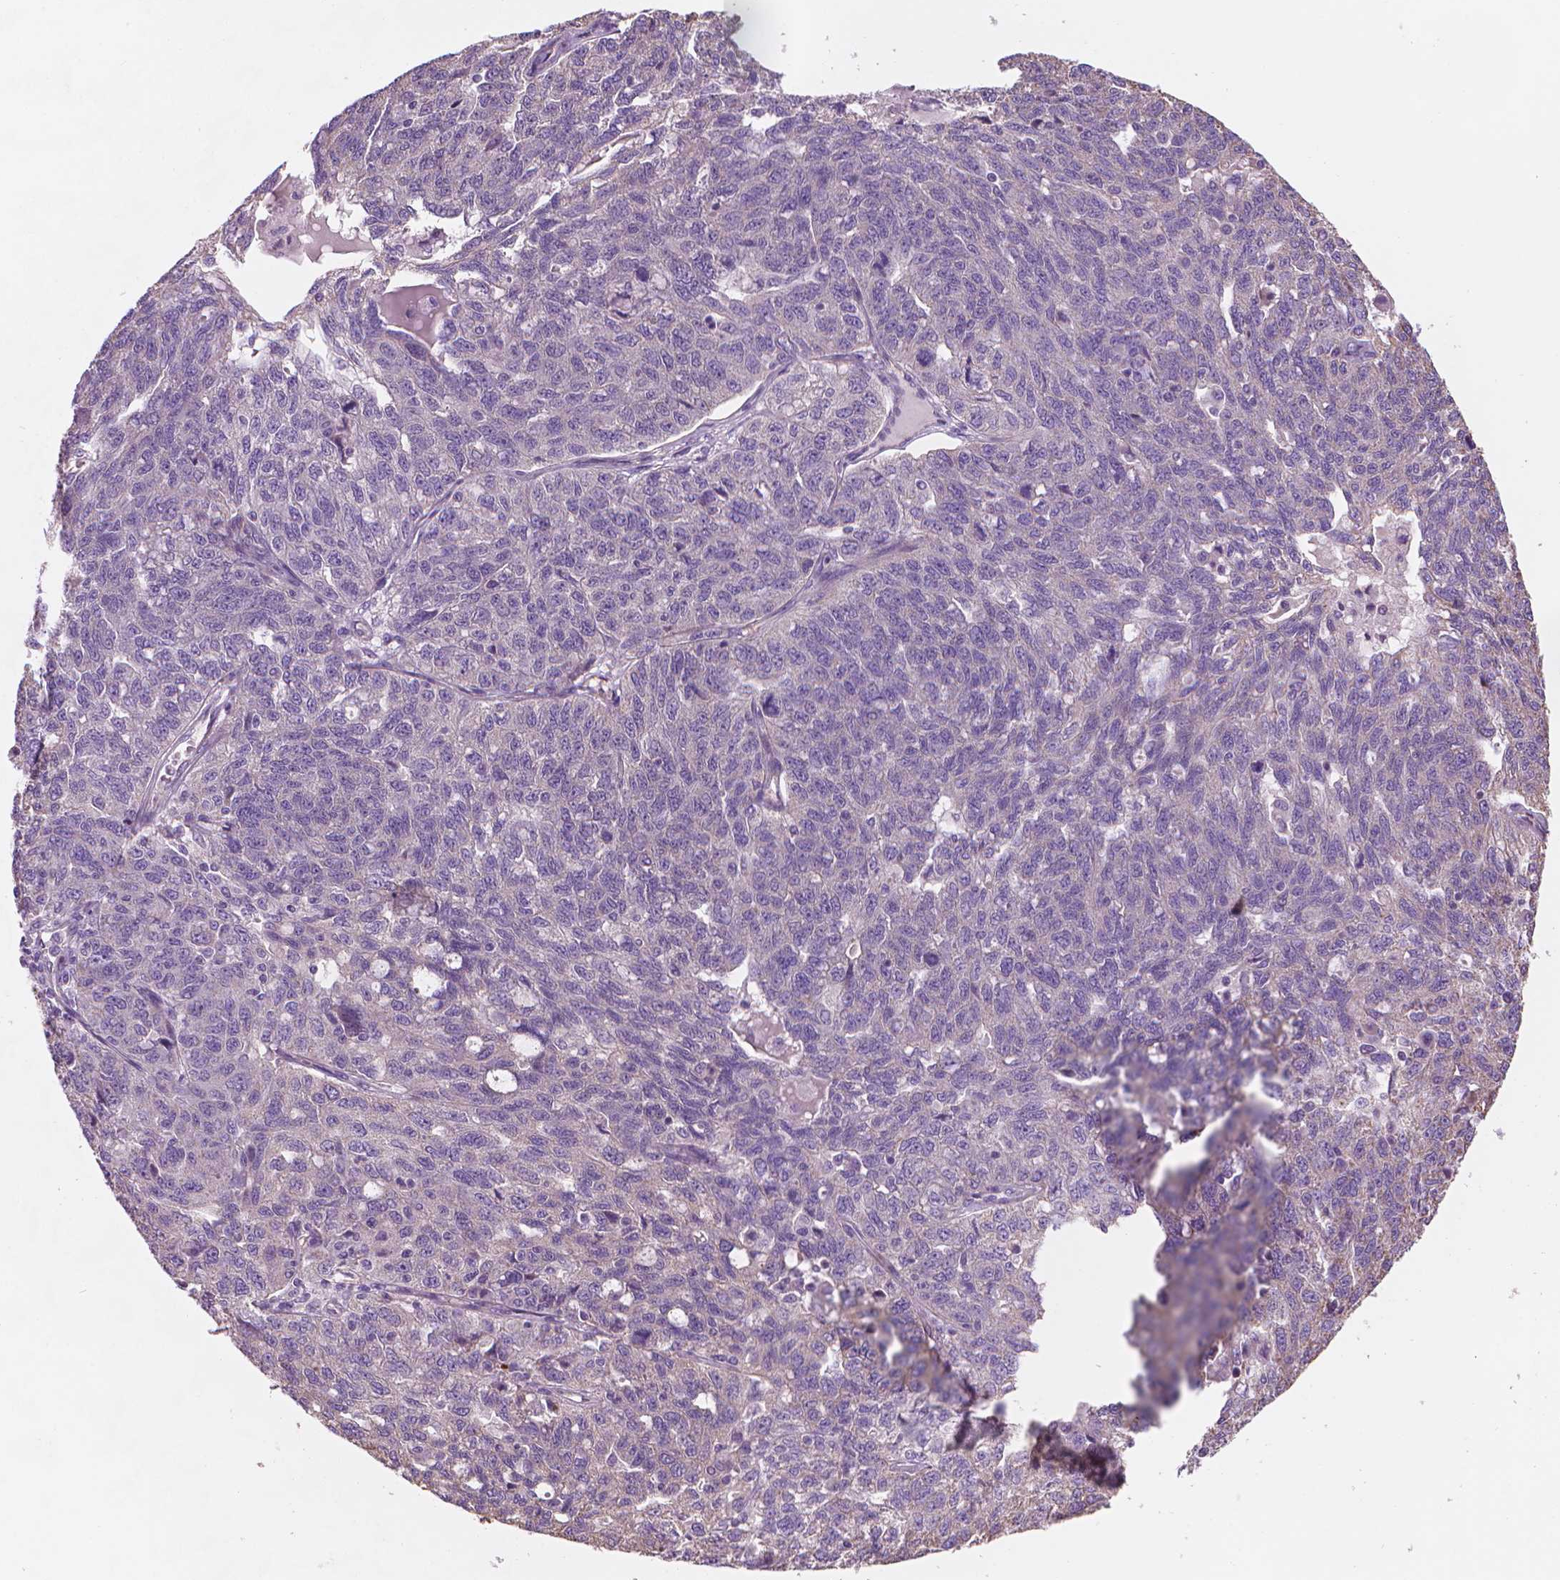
{"staining": {"intensity": "negative", "quantity": "none", "location": "none"}, "tissue": "ovarian cancer", "cell_type": "Tumor cells", "image_type": "cancer", "snomed": [{"axis": "morphology", "description": "Cystadenocarcinoma, serous, NOS"}, {"axis": "topography", "description": "Ovary"}], "caption": "Protein analysis of ovarian cancer (serous cystadenocarcinoma) demonstrates no significant expression in tumor cells.", "gene": "TTC29", "patient": {"sex": "female", "age": 71}}